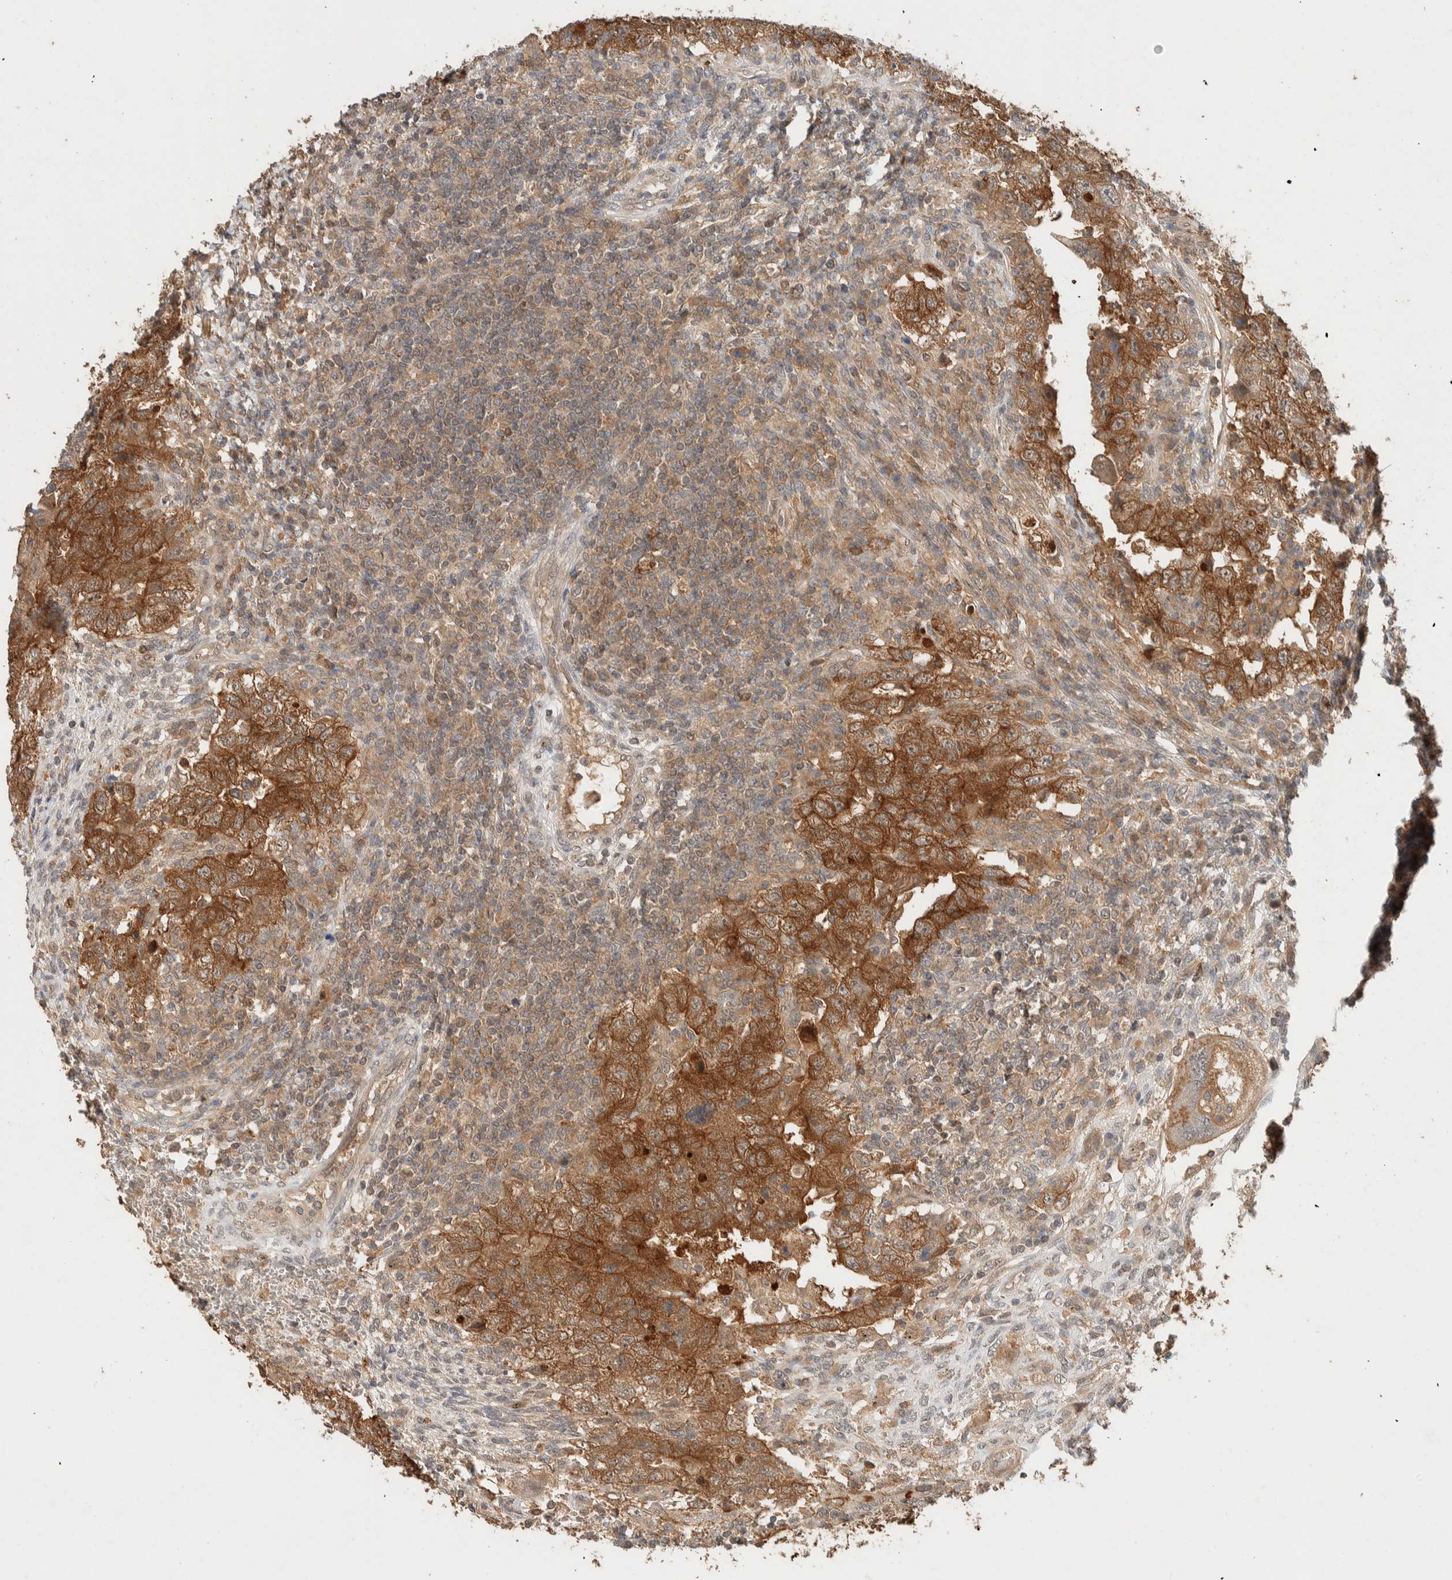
{"staining": {"intensity": "strong", "quantity": ">75%", "location": "cytoplasmic/membranous"}, "tissue": "testis cancer", "cell_type": "Tumor cells", "image_type": "cancer", "snomed": [{"axis": "morphology", "description": "Carcinoma, Embryonal, NOS"}, {"axis": "topography", "description": "Testis"}], "caption": "Testis cancer (embryonal carcinoma) tissue shows strong cytoplasmic/membranous expression in about >75% of tumor cells, visualized by immunohistochemistry. The staining was performed using DAB (3,3'-diaminobenzidine), with brown indicating positive protein expression. Nuclei are stained blue with hematoxylin.", "gene": "ZNF567", "patient": {"sex": "male", "age": 26}}